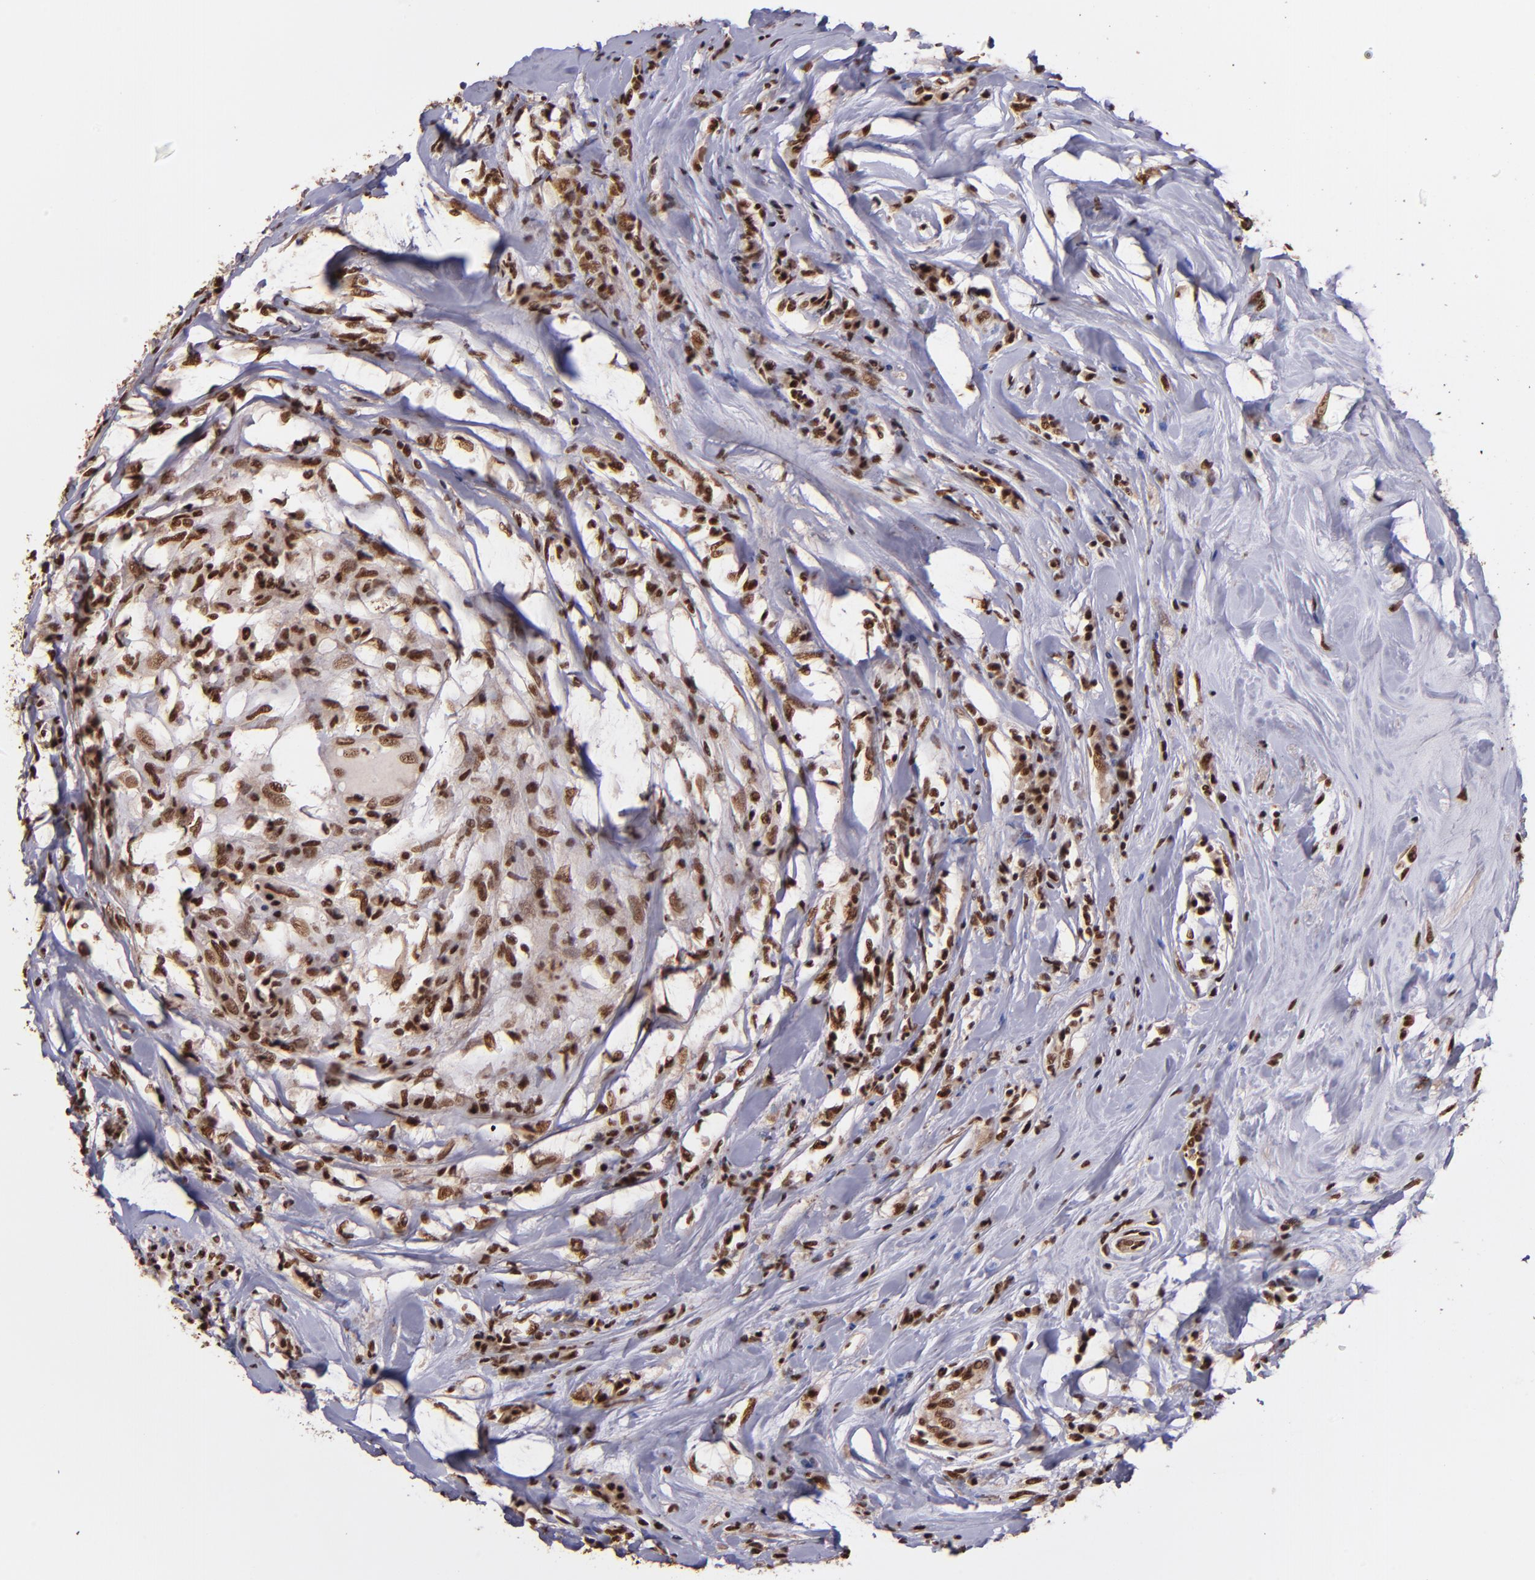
{"staining": {"intensity": "strong", "quantity": ">75%", "location": "cytoplasmic/membranous,nuclear"}, "tissue": "breast cancer", "cell_type": "Tumor cells", "image_type": "cancer", "snomed": [{"axis": "morphology", "description": "Duct carcinoma"}, {"axis": "topography", "description": "Breast"}], "caption": "Immunohistochemistry (IHC) (DAB) staining of breast cancer displays strong cytoplasmic/membranous and nuclear protein staining in about >75% of tumor cells.", "gene": "PQBP1", "patient": {"sex": "female", "age": 27}}